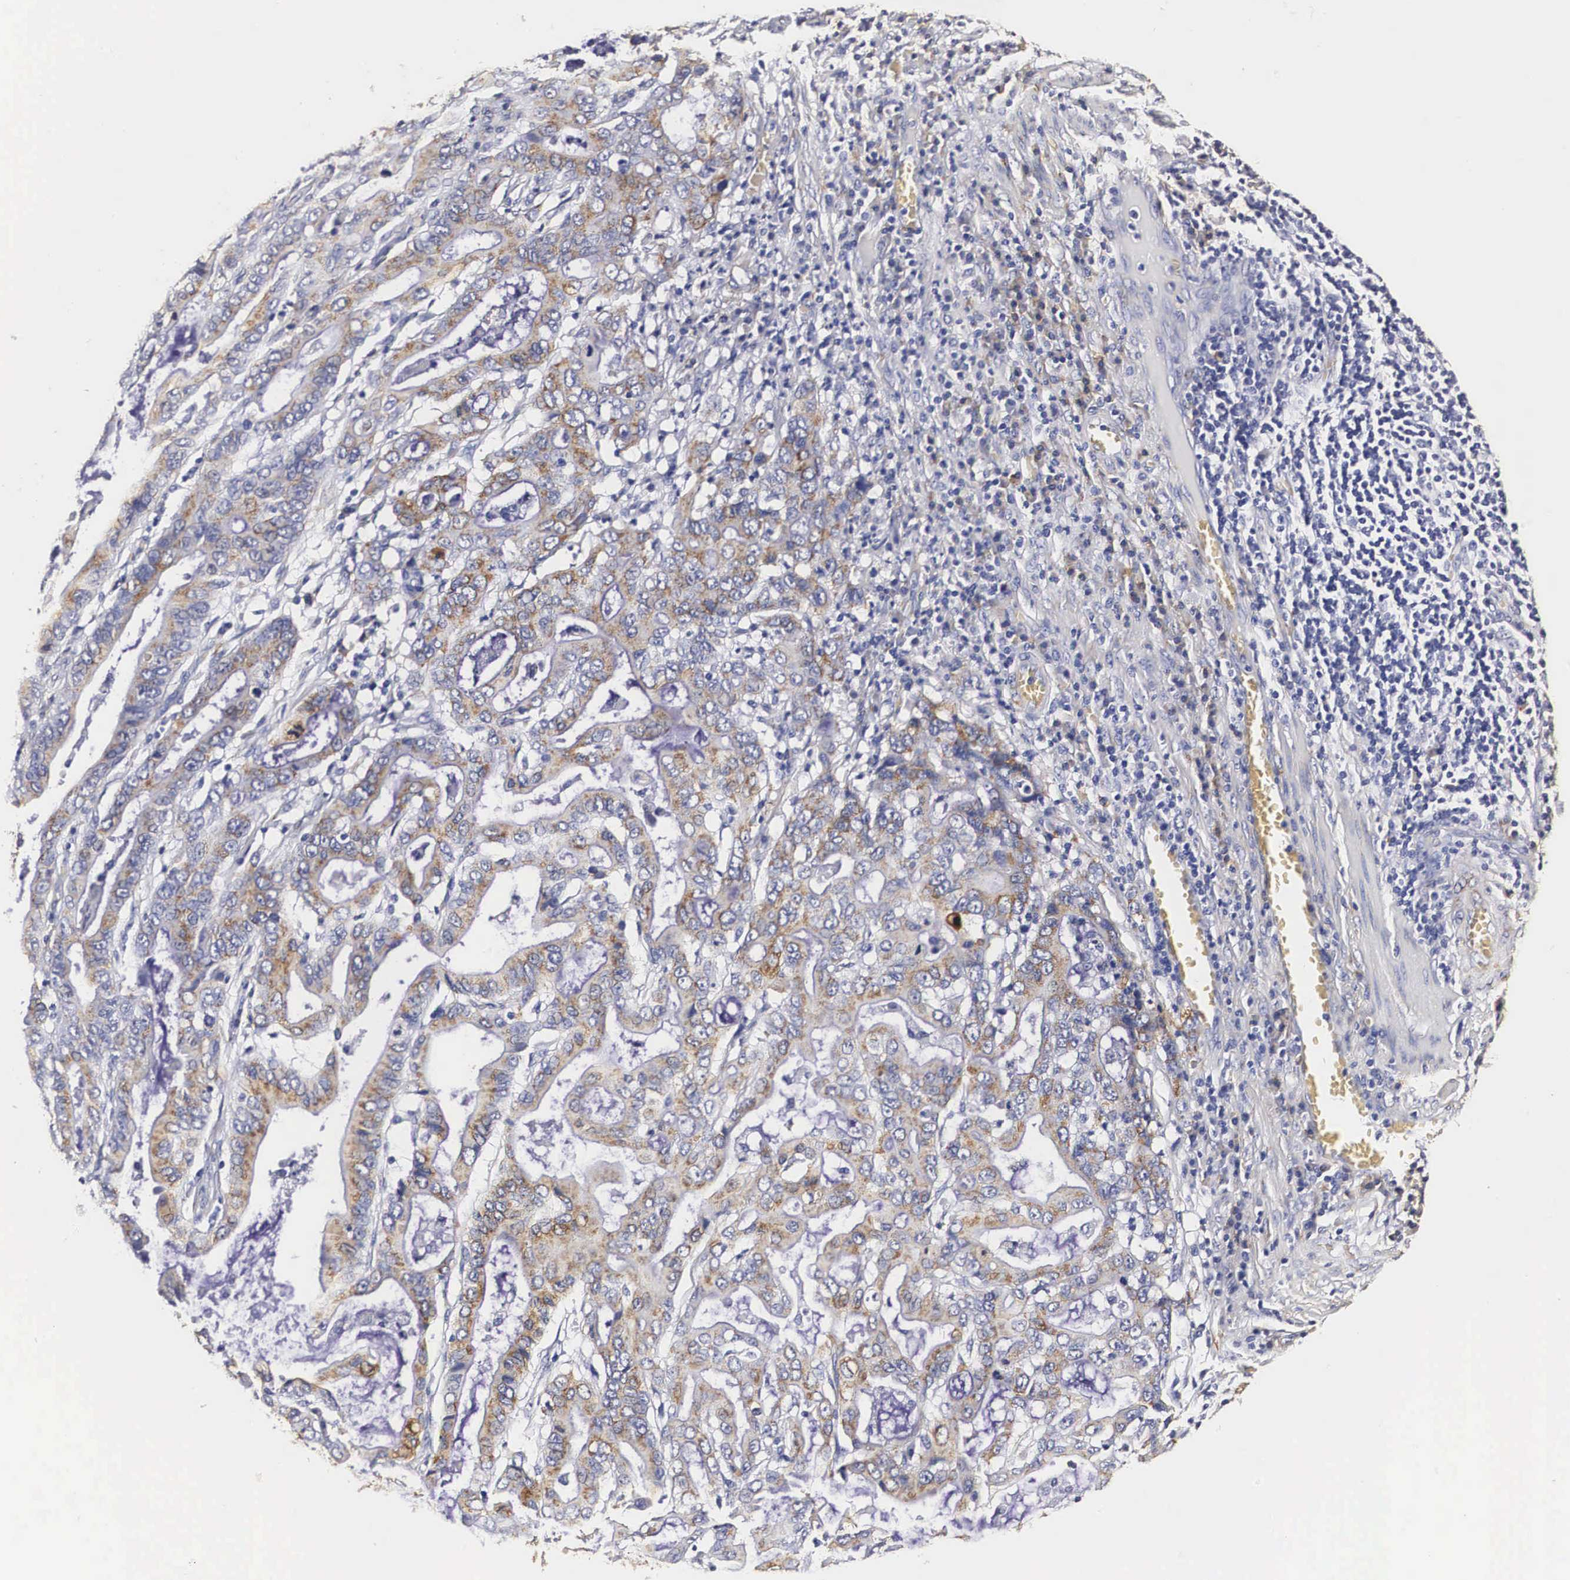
{"staining": {"intensity": "weak", "quantity": "25%-75%", "location": "cytoplasmic/membranous"}, "tissue": "stomach cancer", "cell_type": "Tumor cells", "image_type": "cancer", "snomed": [{"axis": "morphology", "description": "Adenocarcinoma, NOS"}, {"axis": "topography", "description": "Stomach, upper"}], "caption": "Immunohistochemistry (DAB (3,3'-diaminobenzidine)) staining of human stomach cancer demonstrates weak cytoplasmic/membranous protein positivity in about 25%-75% of tumor cells. The protein is stained brown, and the nuclei are stained in blue (DAB IHC with brightfield microscopy, high magnification).", "gene": "CKAP4", "patient": {"sex": "male", "age": 63}}